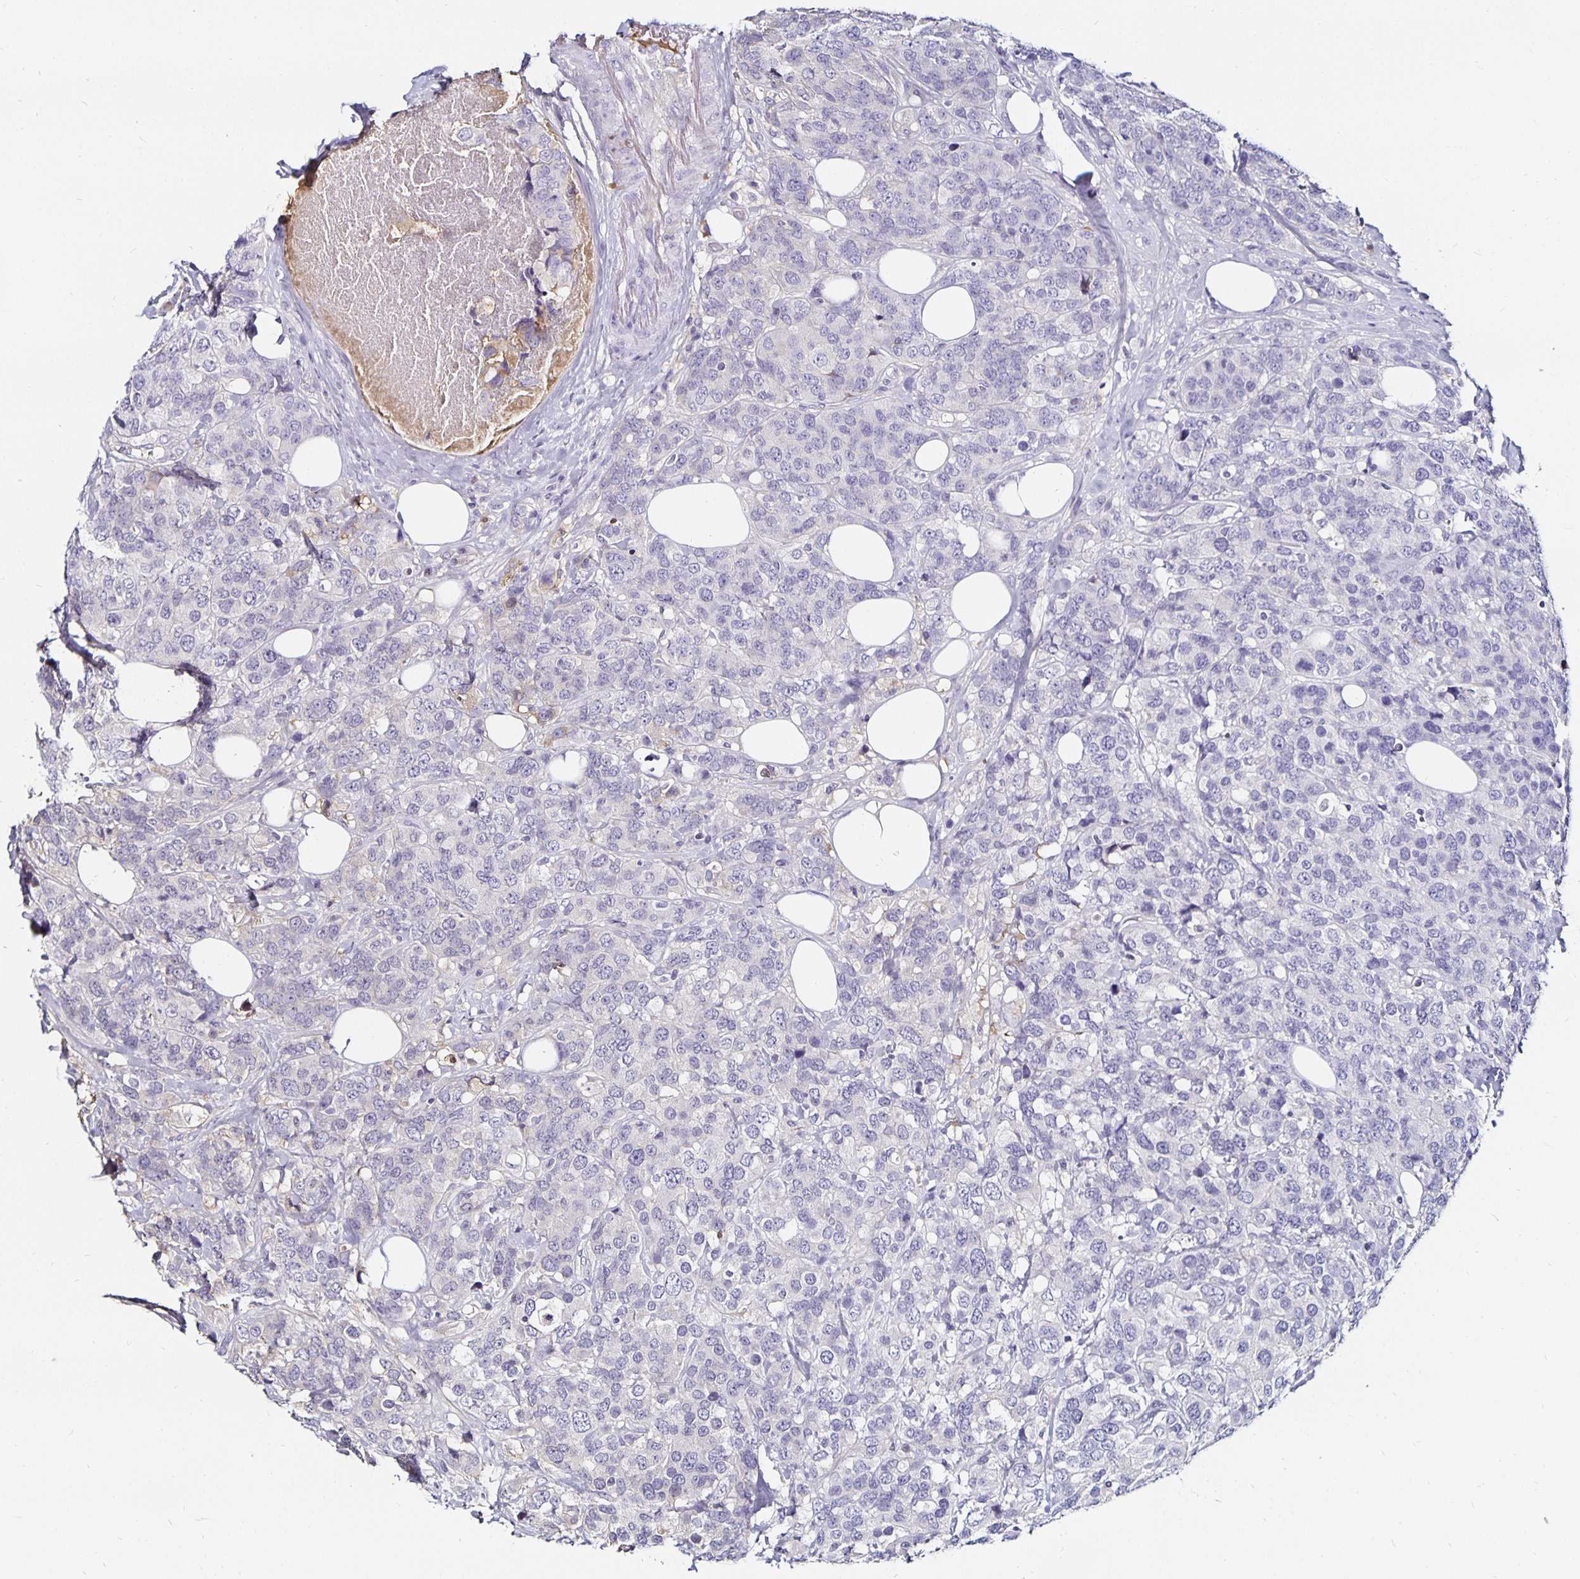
{"staining": {"intensity": "negative", "quantity": "none", "location": "none"}, "tissue": "breast cancer", "cell_type": "Tumor cells", "image_type": "cancer", "snomed": [{"axis": "morphology", "description": "Lobular carcinoma"}, {"axis": "topography", "description": "Breast"}], "caption": "High magnification brightfield microscopy of breast cancer (lobular carcinoma) stained with DAB (brown) and counterstained with hematoxylin (blue): tumor cells show no significant positivity.", "gene": "TTR", "patient": {"sex": "female", "age": 59}}